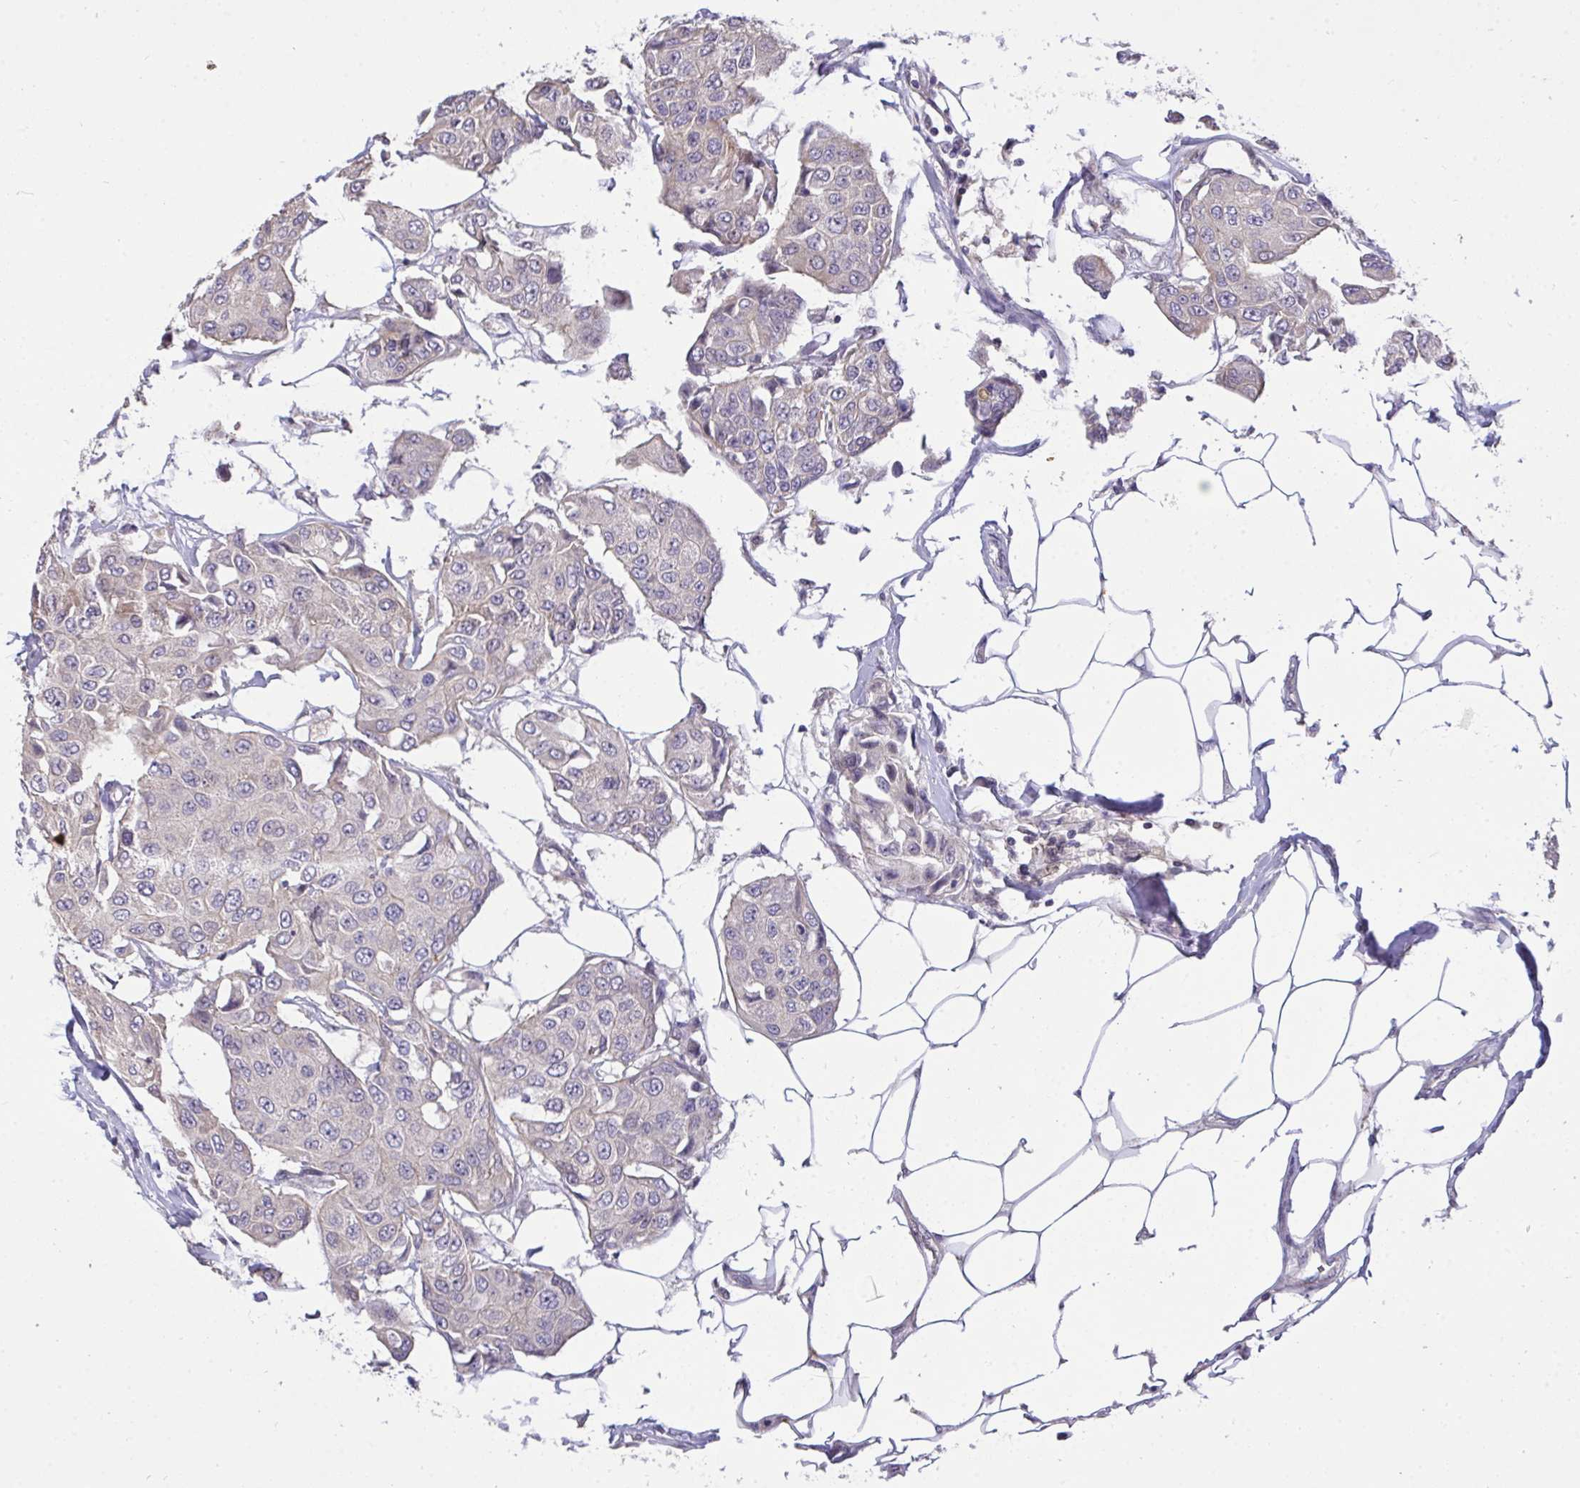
{"staining": {"intensity": "negative", "quantity": "none", "location": "none"}, "tissue": "breast cancer", "cell_type": "Tumor cells", "image_type": "cancer", "snomed": [{"axis": "morphology", "description": "Duct carcinoma"}, {"axis": "topography", "description": "Breast"}, {"axis": "topography", "description": "Lymph node"}], "caption": "The micrograph exhibits no staining of tumor cells in breast intraductal carcinoma.", "gene": "C19orf54", "patient": {"sex": "female", "age": 80}}